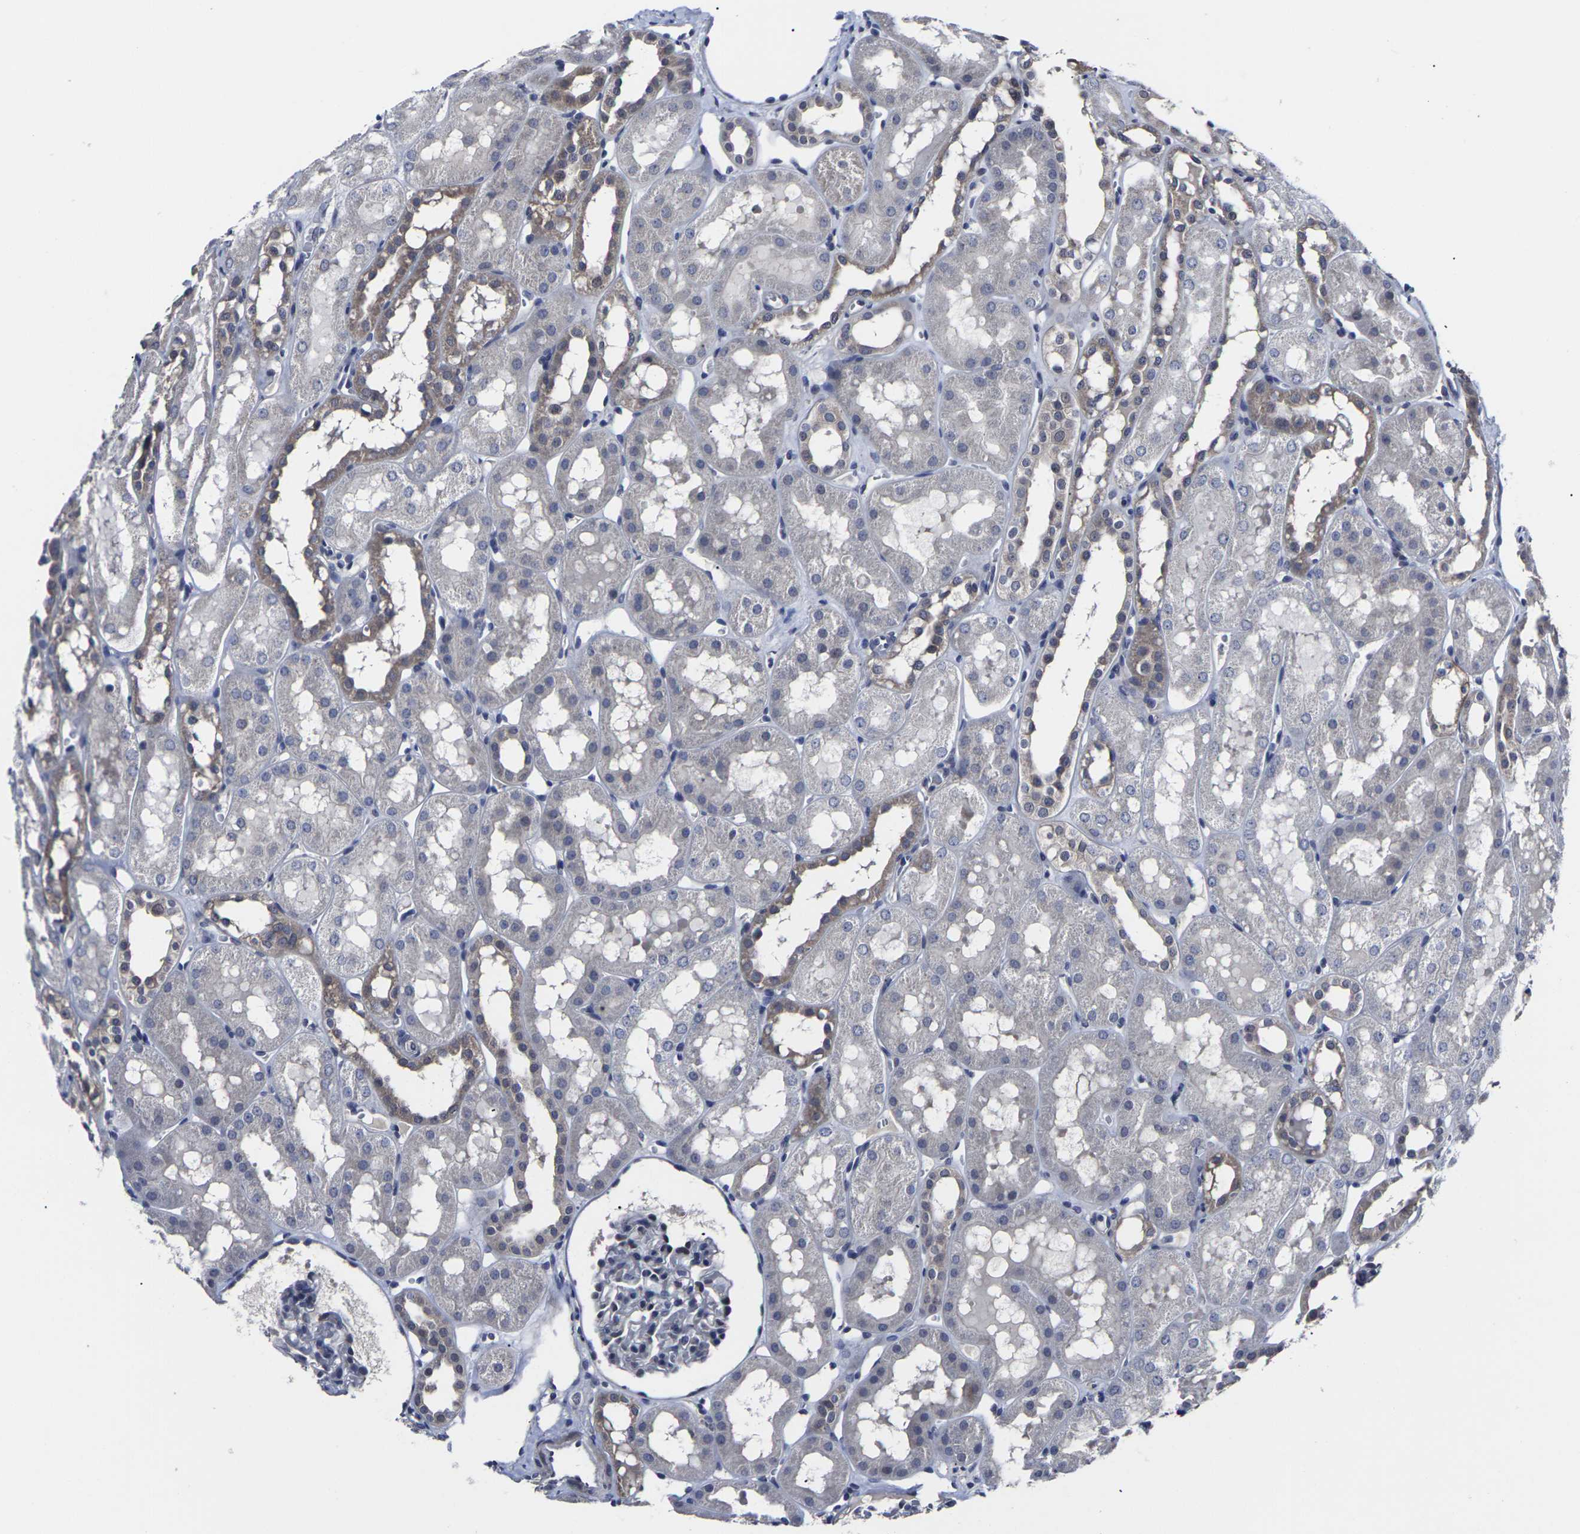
{"staining": {"intensity": "negative", "quantity": "none", "location": "none"}, "tissue": "kidney", "cell_type": "Cells in glomeruli", "image_type": "normal", "snomed": [{"axis": "morphology", "description": "Normal tissue, NOS"}, {"axis": "topography", "description": "Kidney"}, {"axis": "topography", "description": "Urinary bladder"}], "caption": "DAB immunohistochemical staining of unremarkable kidney exhibits no significant positivity in cells in glomeruli.", "gene": "MSANTD4", "patient": {"sex": "male", "age": 16}}